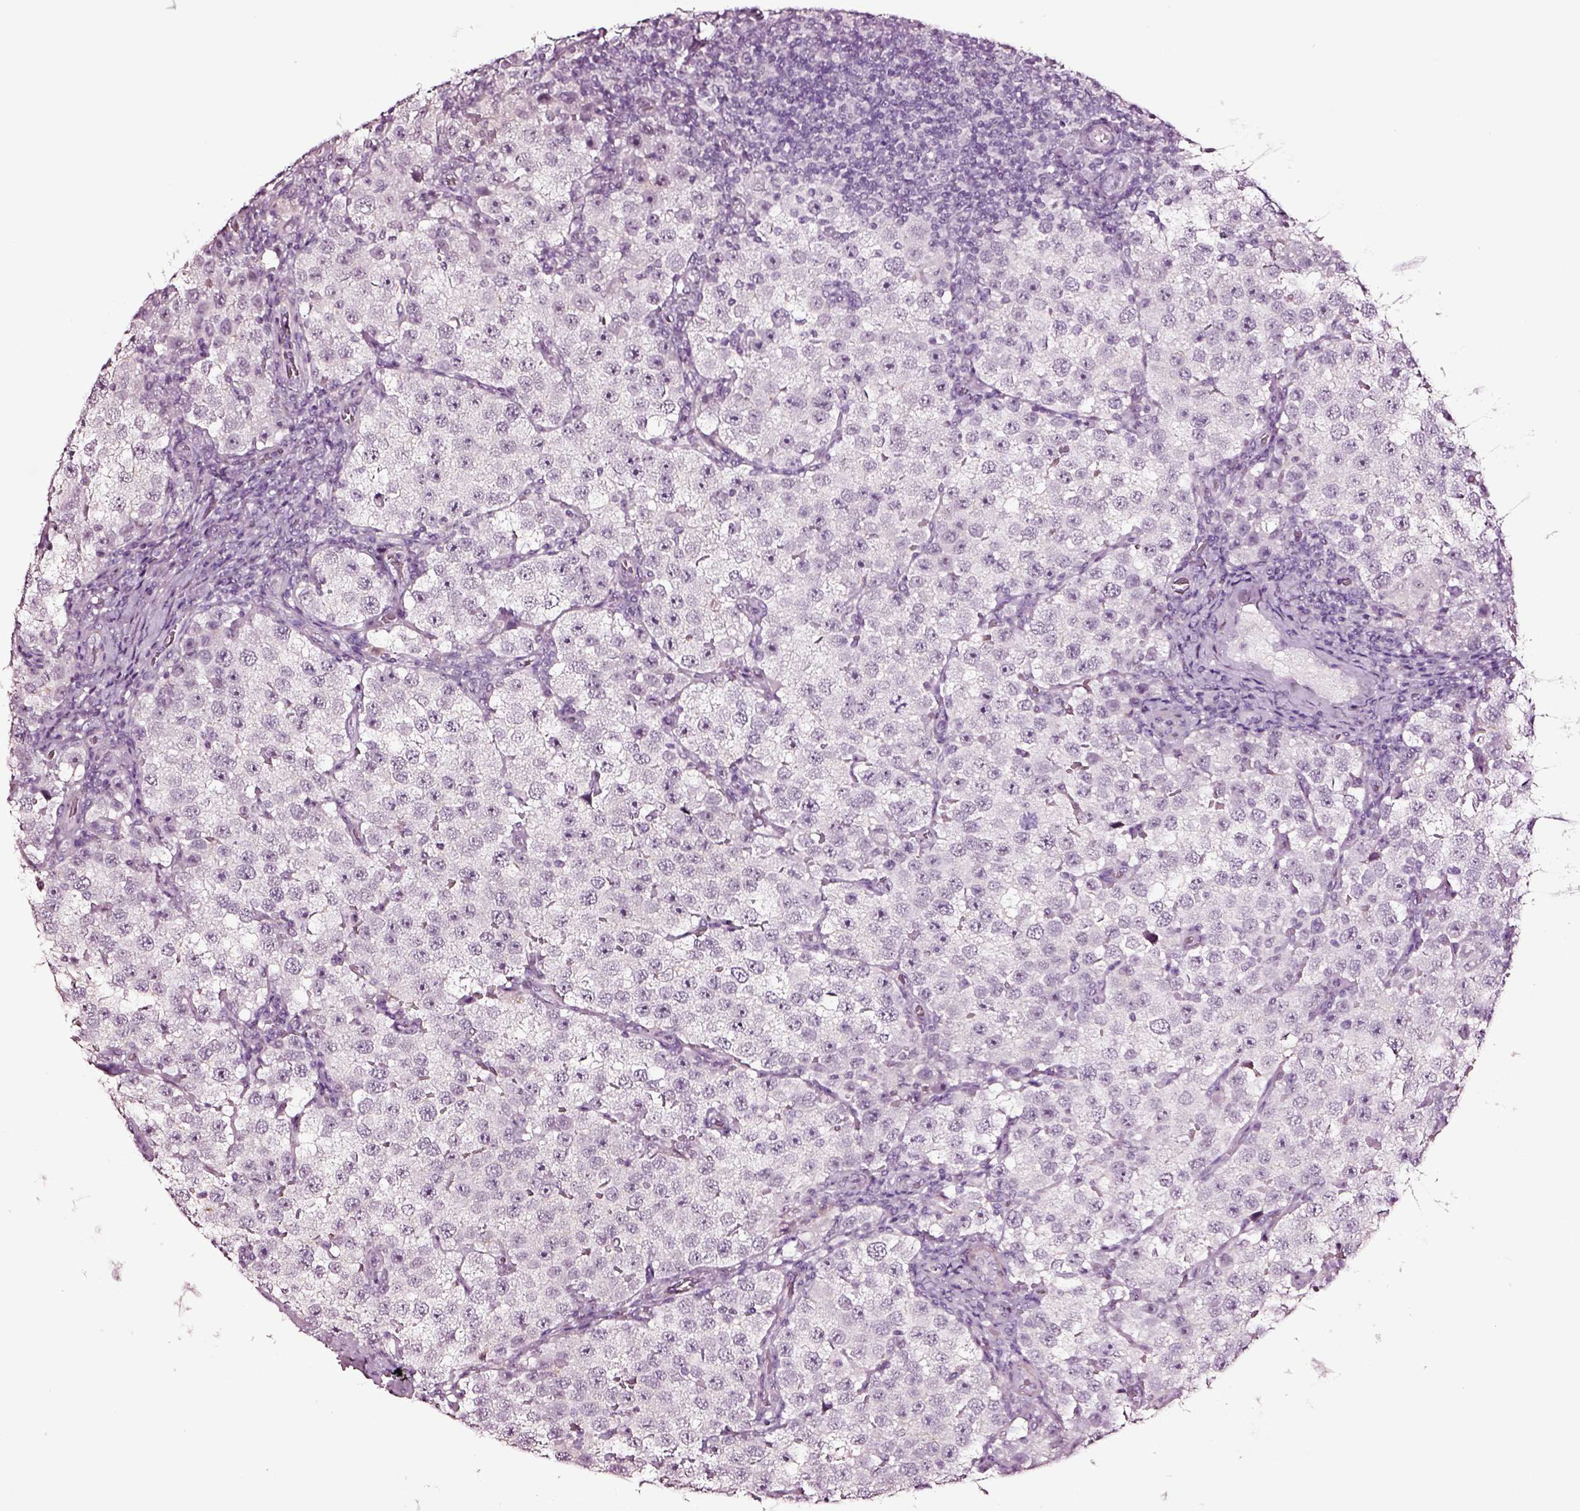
{"staining": {"intensity": "negative", "quantity": "none", "location": "none"}, "tissue": "testis cancer", "cell_type": "Tumor cells", "image_type": "cancer", "snomed": [{"axis": "morphology", "description": "Seminoma, NOS"}, {"axis": "topography", "description": "Testis"}], "caption": "DAB immunohistochemical staining of human testis seminoma displays no significant staining in tumor cells. (IHC, brightfield microscopy, high magnification).", "gene": "SOX10", "patient": {"sex": "male", "age": 37}}